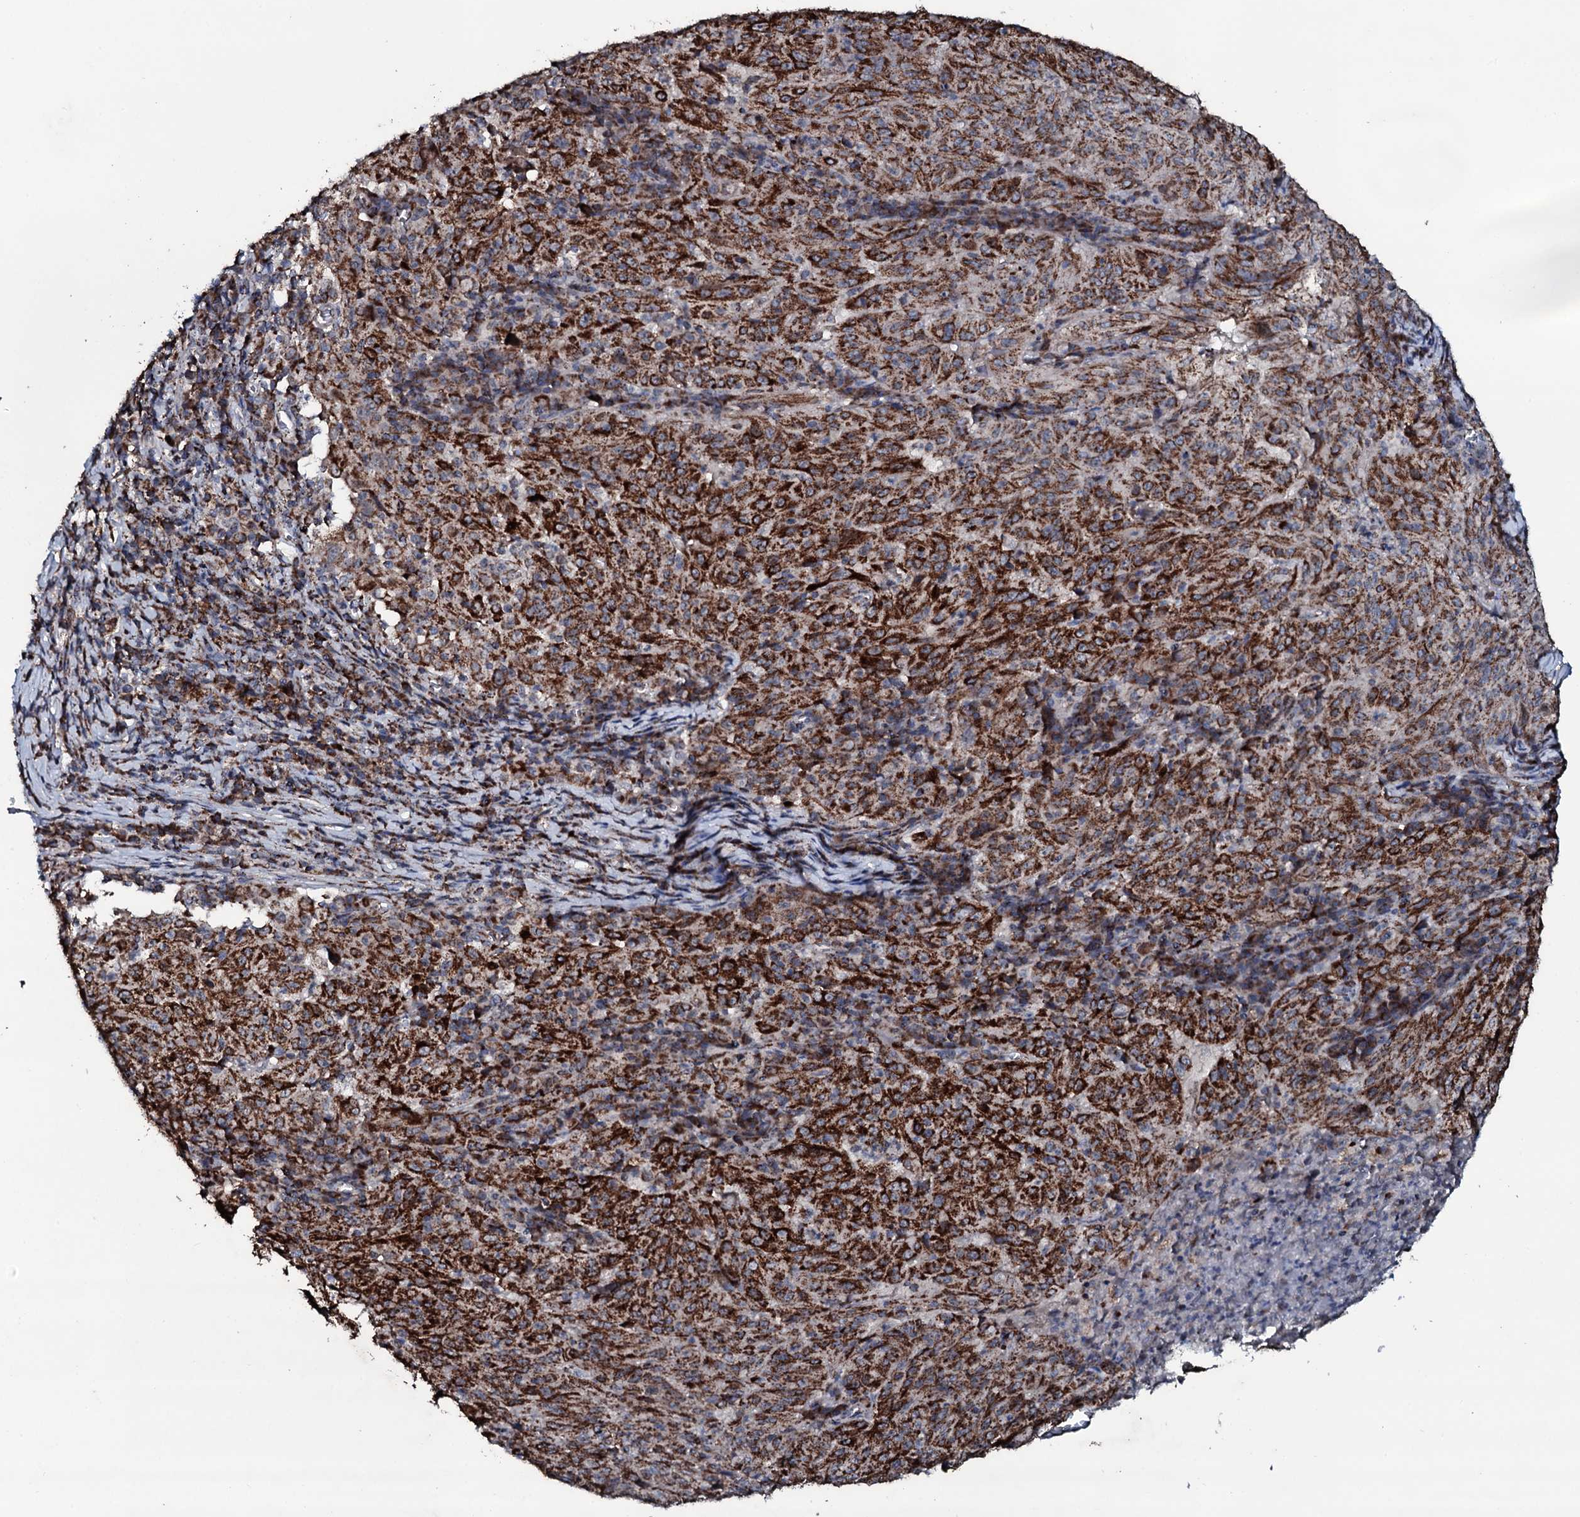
{"staining": {"intensity": "strong", "quantity": ">75%", "location": "cytoplasmic/membranous"}, "tissue": "pancreatic cancer", "cell_type": "Tumor cells", "image_type": "cancer", "snomed": [{"axis": "morphology", "description": "Adenocarcinoma, NOS"}, {"axis": "topography", "description": "Pancreas"}], "caption": "High-power microscopy captured an immunohistochemistry image of pancreatic cancer (adenocarcinoma), revealing strong cytoplasmic/membranous expression in about >75% of tumor cells. (Brightfield microscopy of DAB IHC at high magnification).", "gene": "DYNC2I2", "patient": {"sex": "male", "age": 63}}